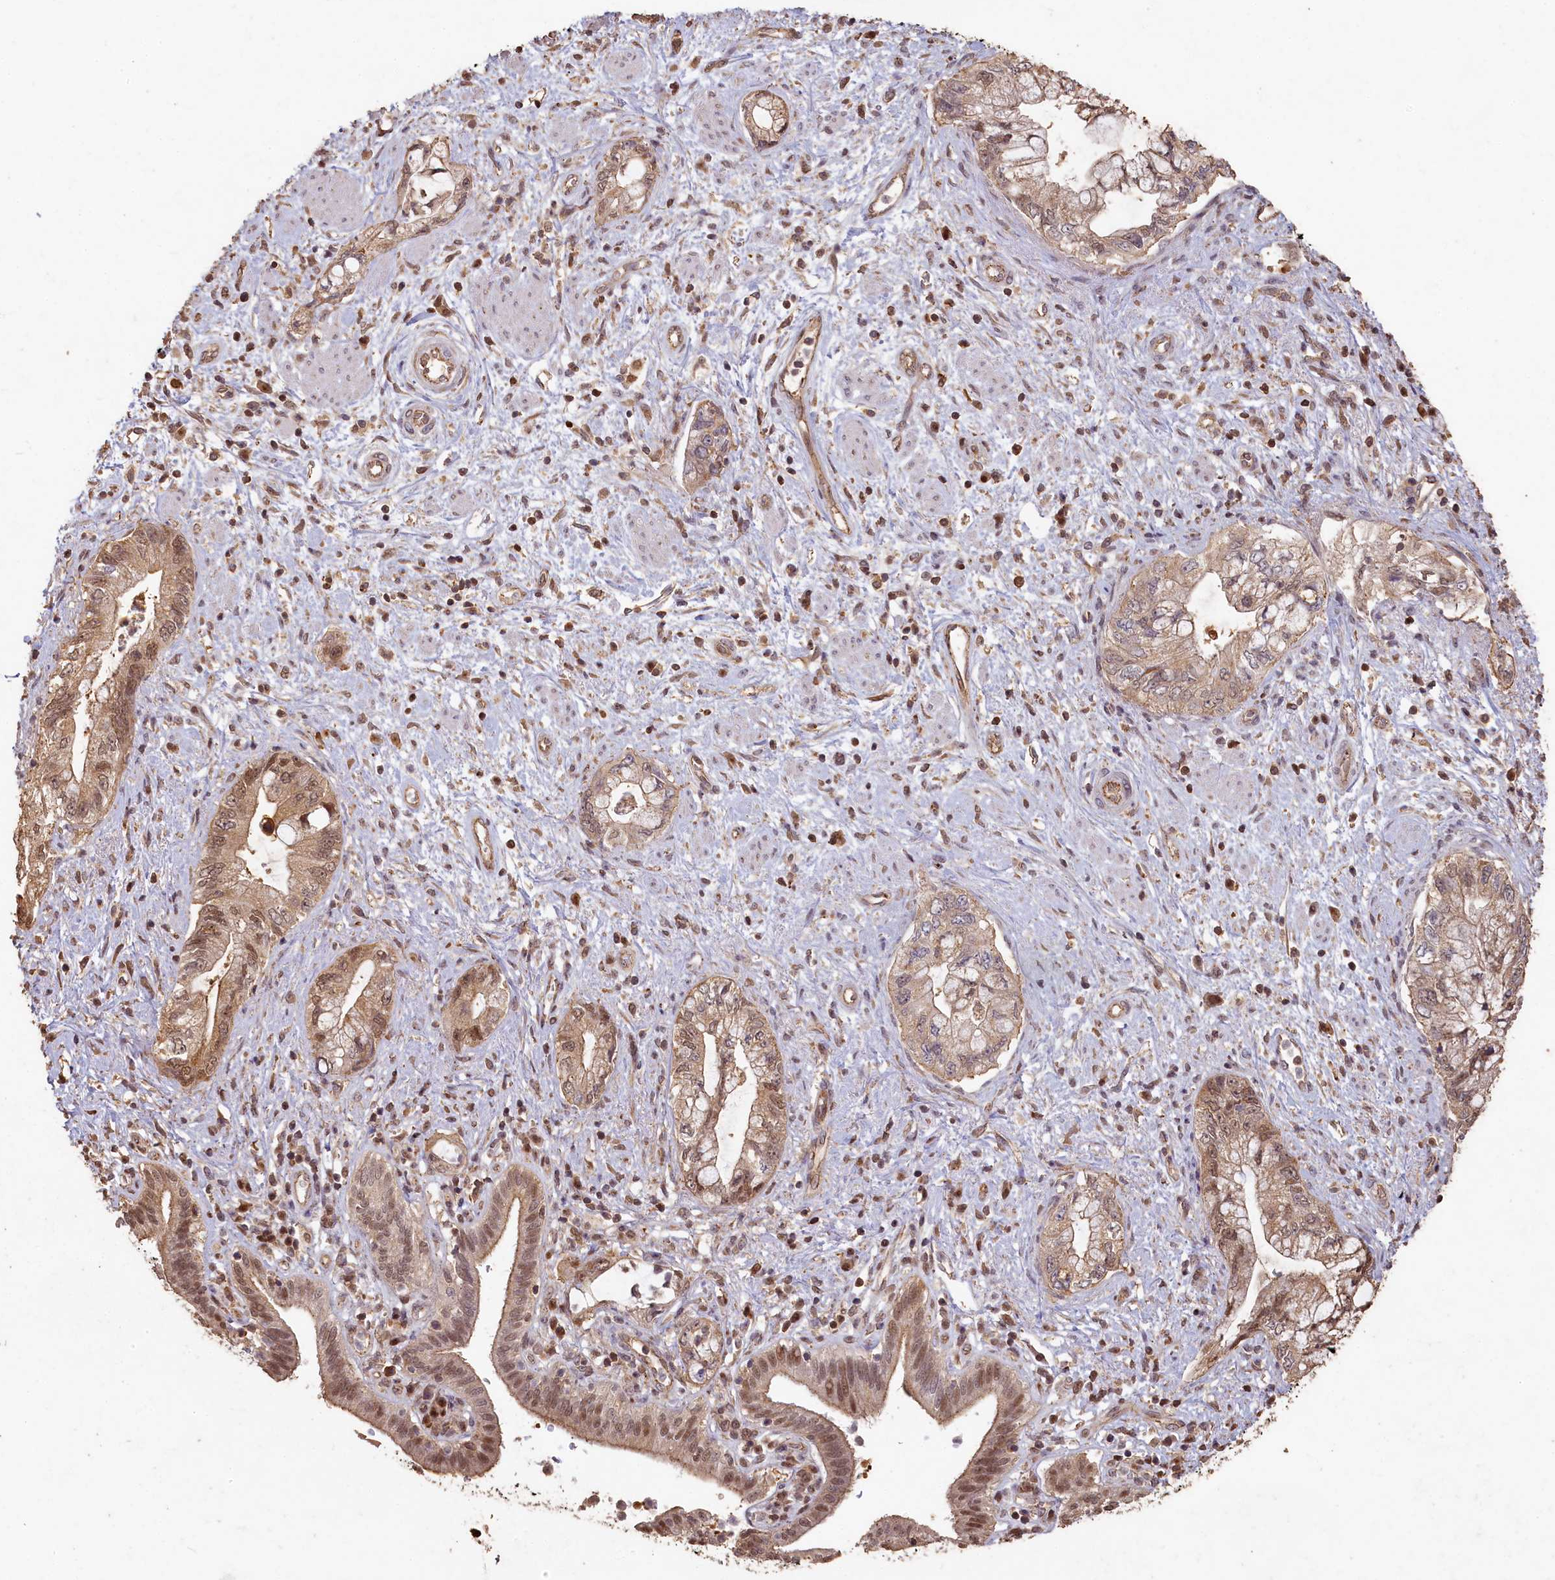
{"staining": {"intensity": "moderate", "quantity": ">75%", "location": "cytoplasmic/membranous,nuclear"}, "tissue": "pancreatic cancer", "cell_type": "Tumor cells", "image_type": "cancer", "snomed": [{"axis": "morphology", "description": "Adenocarcinoma, NOS"}, {"axis": "topography", "description": "Pancreas"}], "caption": "The micrograph reveals immunohistochemical staining of pancreatic adenocarcinoma. There is moderate cytoplasmic/membranous and nuclear positivity is identified in approximately >75% of tumor cells.", "gene": "MADD", "patient": {"sex": "female", "age": 73}}